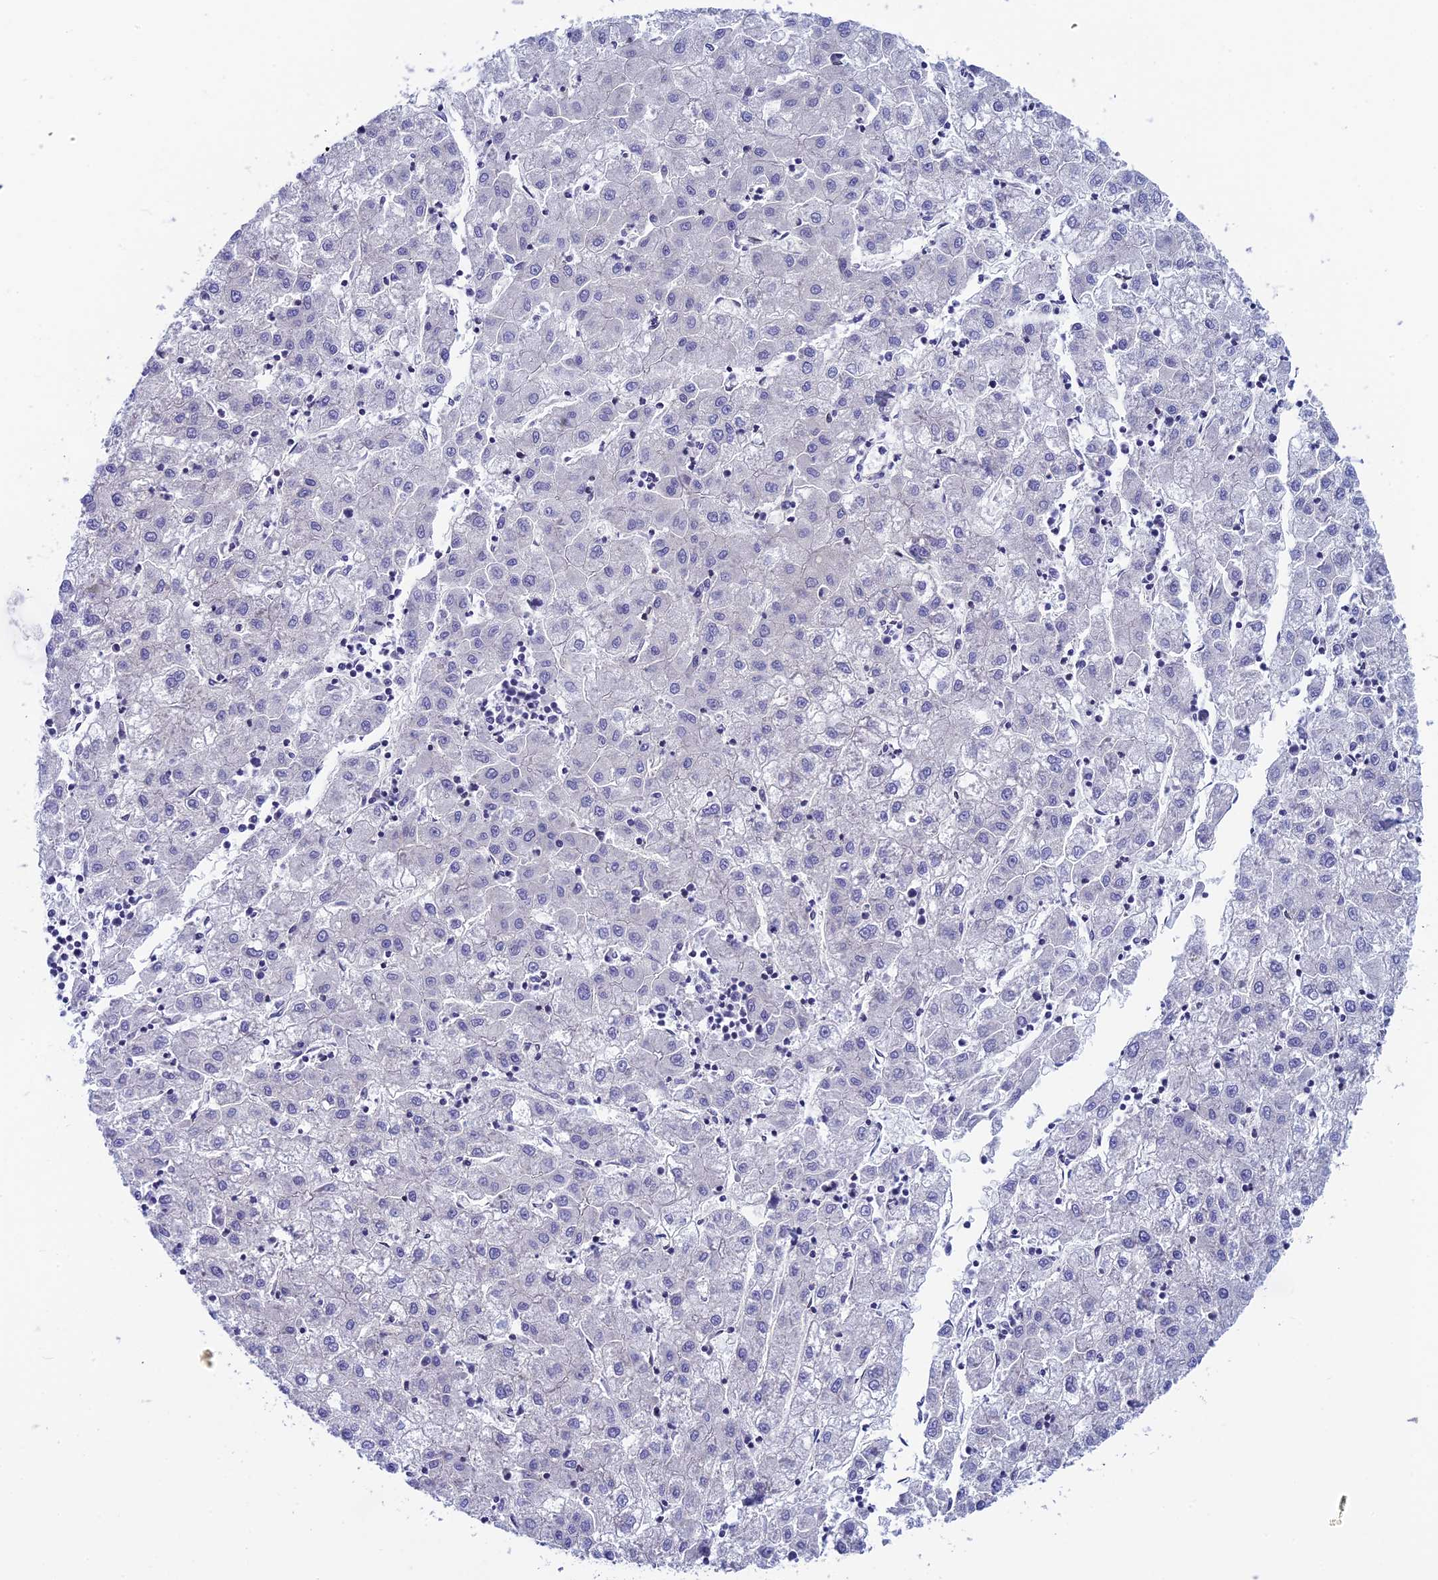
{"staining": {"intensity": "negative", "quantity": "none", "location": "none"}, "tissue": "liver cancer", "cell_type": "Tumor cells", "image_type": "cancer", "snomed": [{"axis": "morphology", "description": "Carcinoma, Hepatocellular, NOS"}, {"axis": "topography", "description": "Liver"}], "caption": "Immunohistochemistry (IHC) image of neoplastic tissue: human liver hepatocellular carcinoma stained with DAB reveals no significant protein positivity in tumor cells.", "gene": "PPFIA3", "patient": {"sex": "male", "age": 72}}